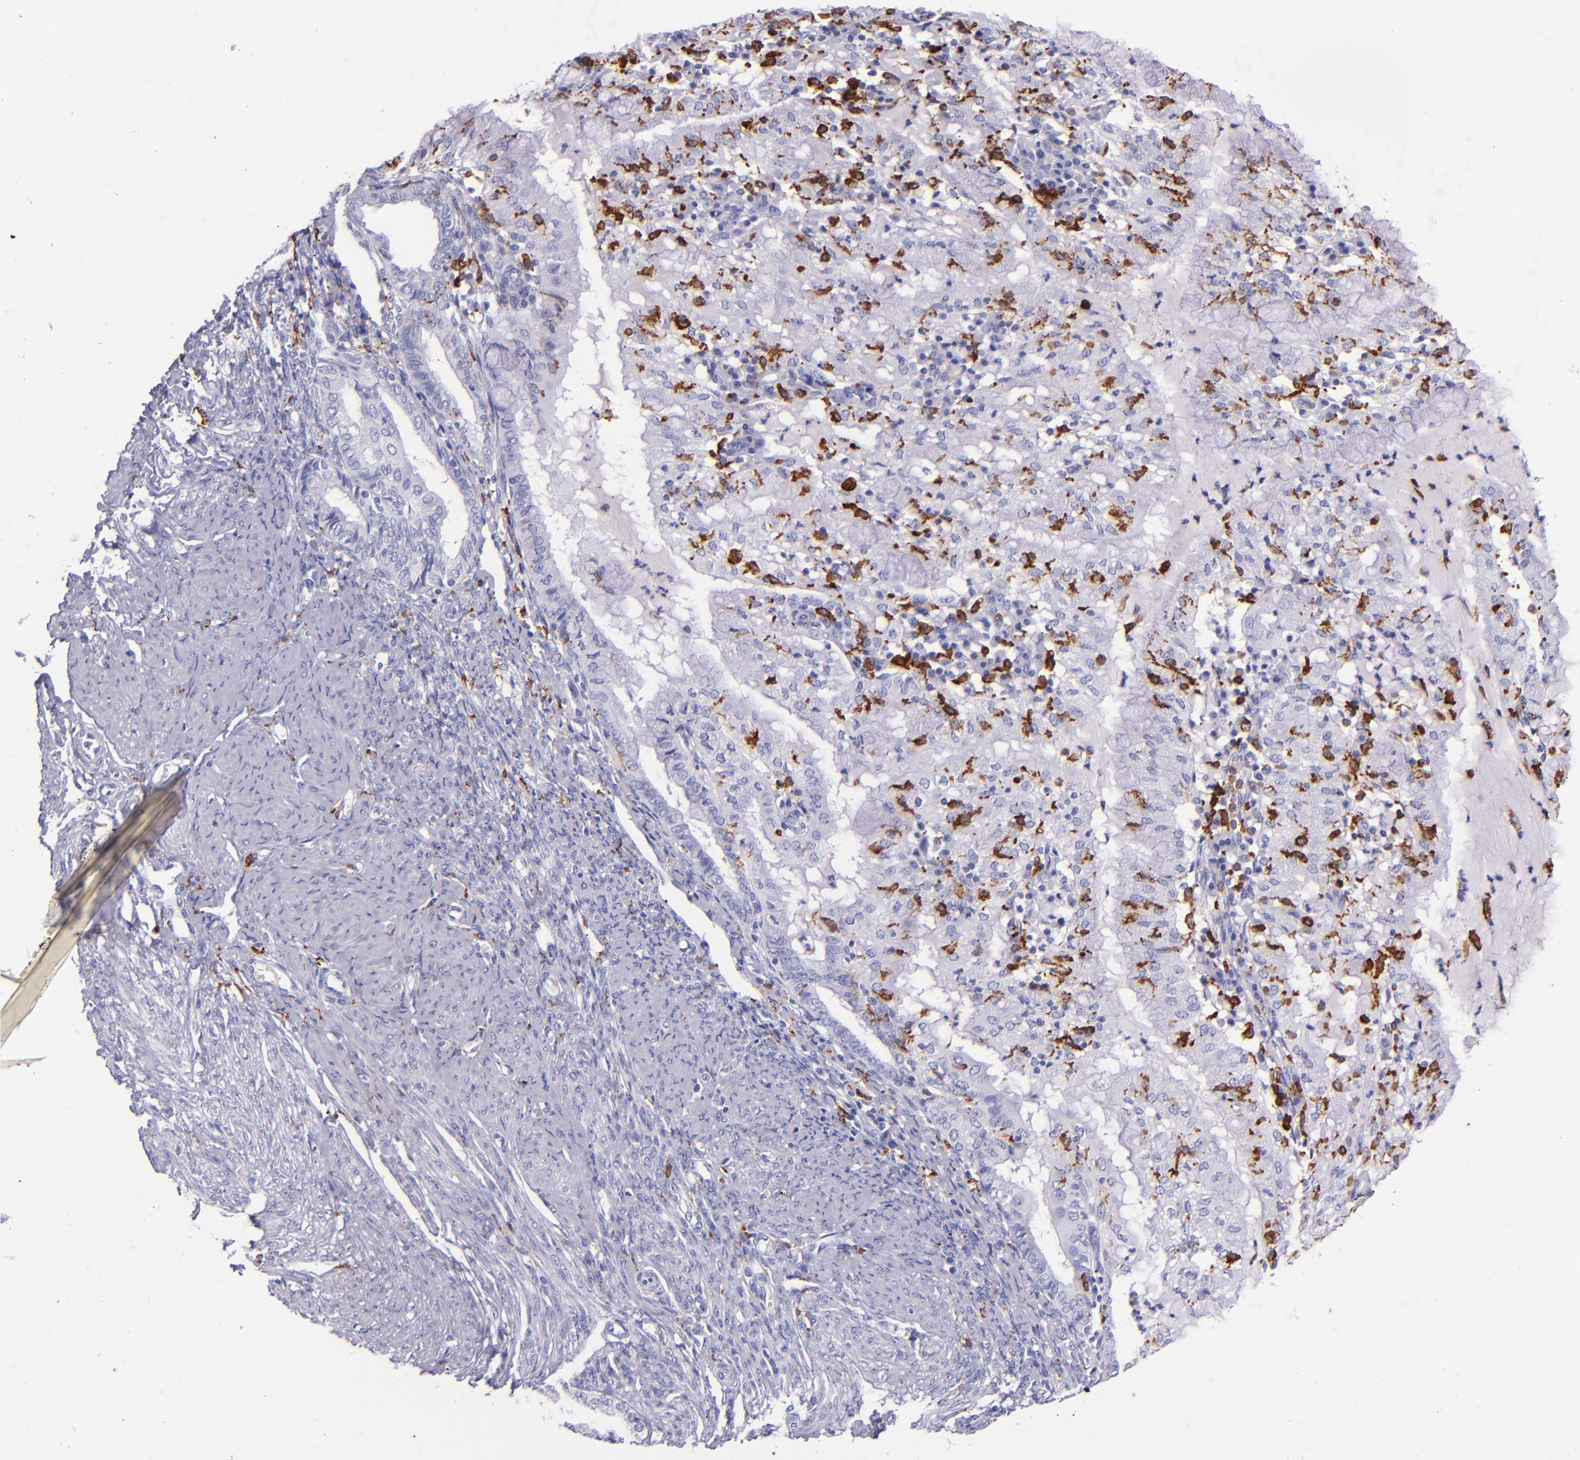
{"staining": {"intensity": "negative", "quantity": "none", "location": "none"}, "tissue": "endometrial cancer", "cell_type": "Tumor cells", "image_type": "cancer", "snomed": [{"axis": "morphology", "description": "Adenocarcinoma, NOS"}, {"axis": "topography", "description": "Endometrium"}], "caption": "Adenocarcinoma (endometrial) stained for a protein using IHC demonstrates no staining tumor cells.", "gene": "CD163", "patient": {"sex": "female", "age": 63}}